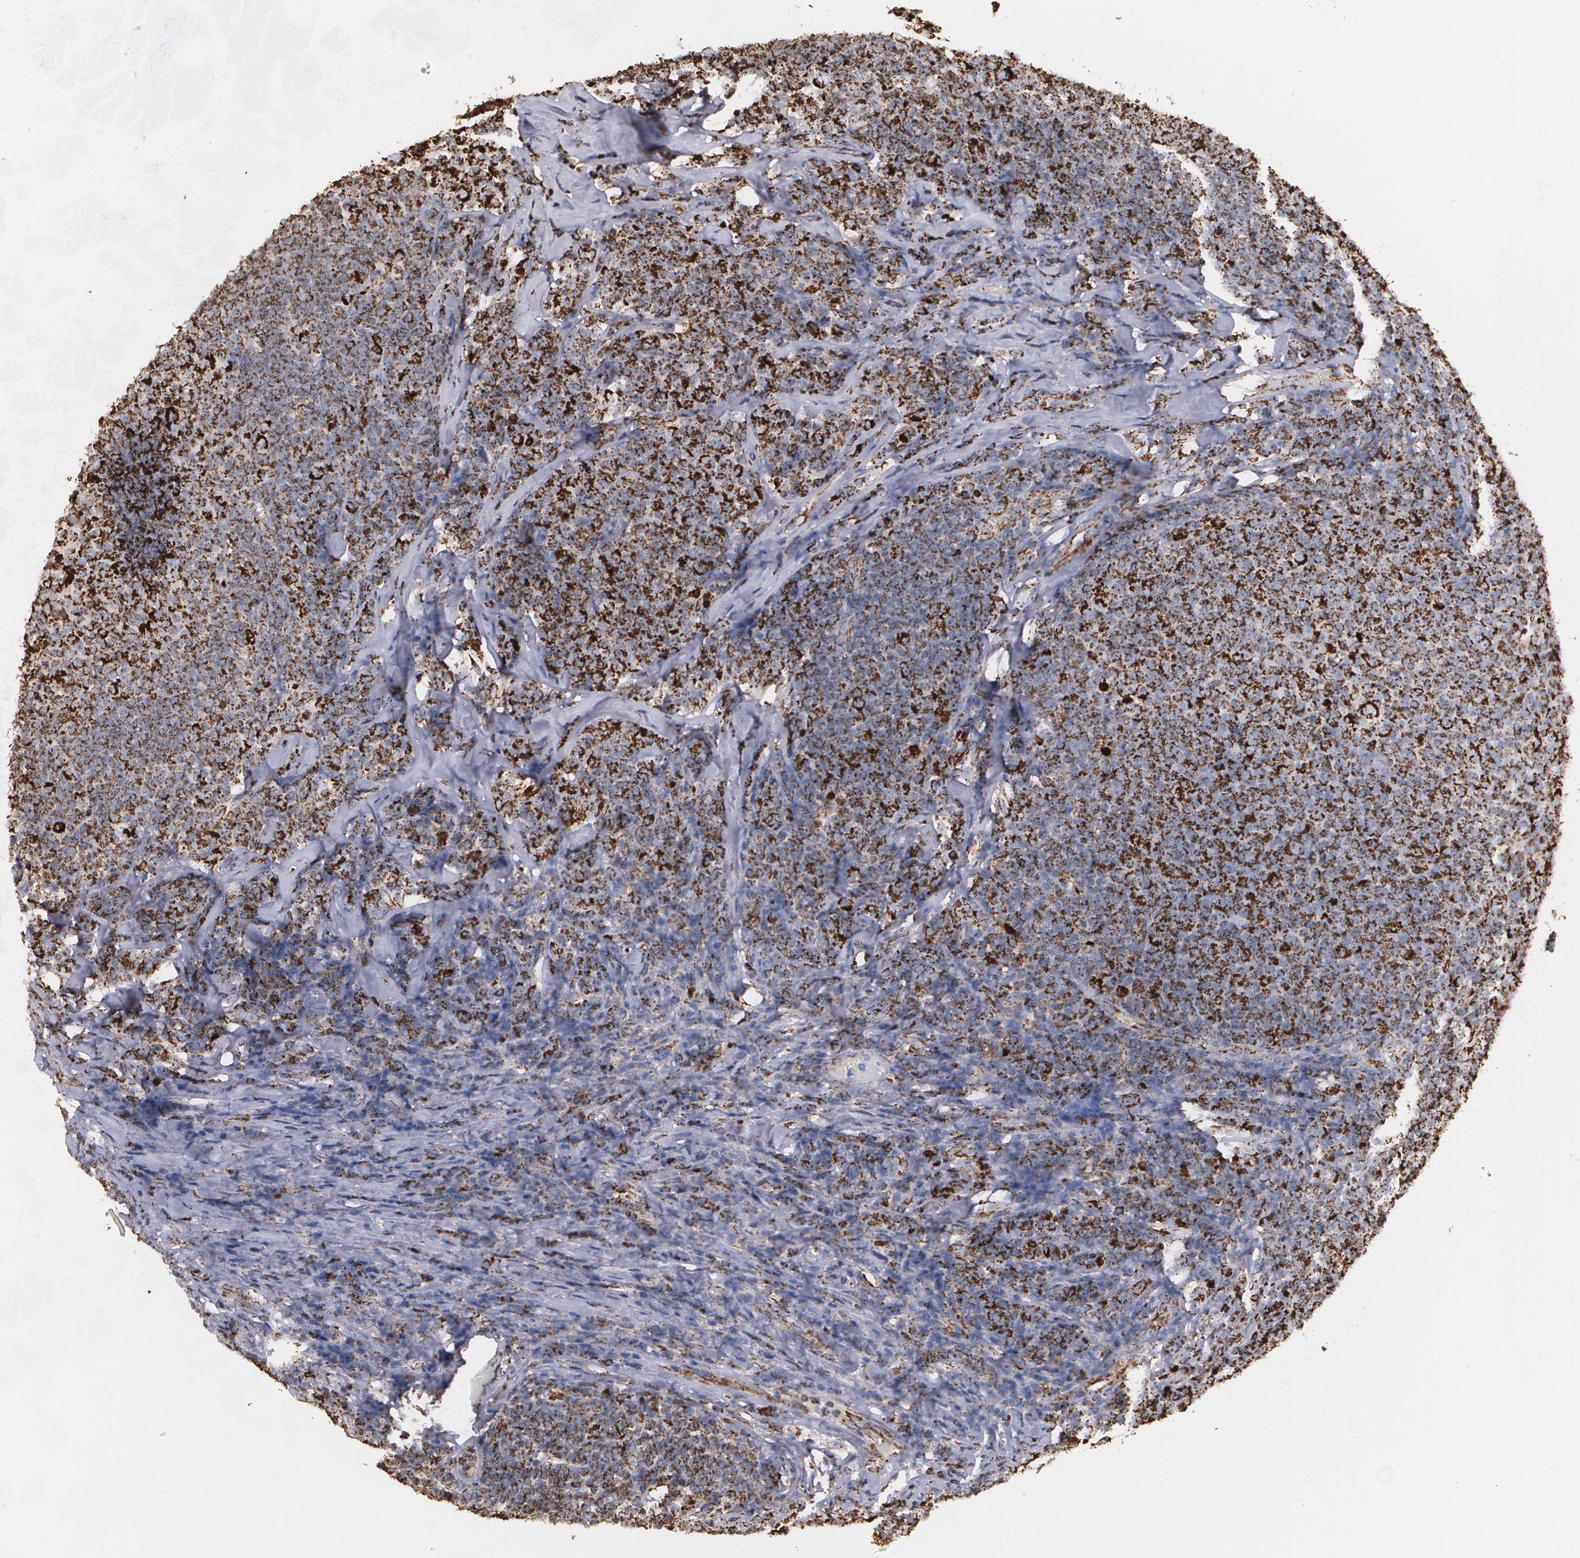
{"staining": {"intensity": "moderate", "quantity": ">75%", "location": "cytoplasmic/membranous"}, "tissue": "lymphoma", "cell_type": "Tumor cells", "image_type": "cancer", "snomed": [{"axis": "morphology", "description": "Malignant lymphoma, non-Hodgkin's type, Low grade"}, {"axis": "topography", "description": "Lymph node"}], "caption": "Protein analysis of low-grade malignant lymphoma, non-Hodgkin's type tissue displays moderate cytoplasmic/membranous staining in about >75% of tumor cells.", "gene": "HSPD1", "patient": {"sex": "male", "age": 74}}